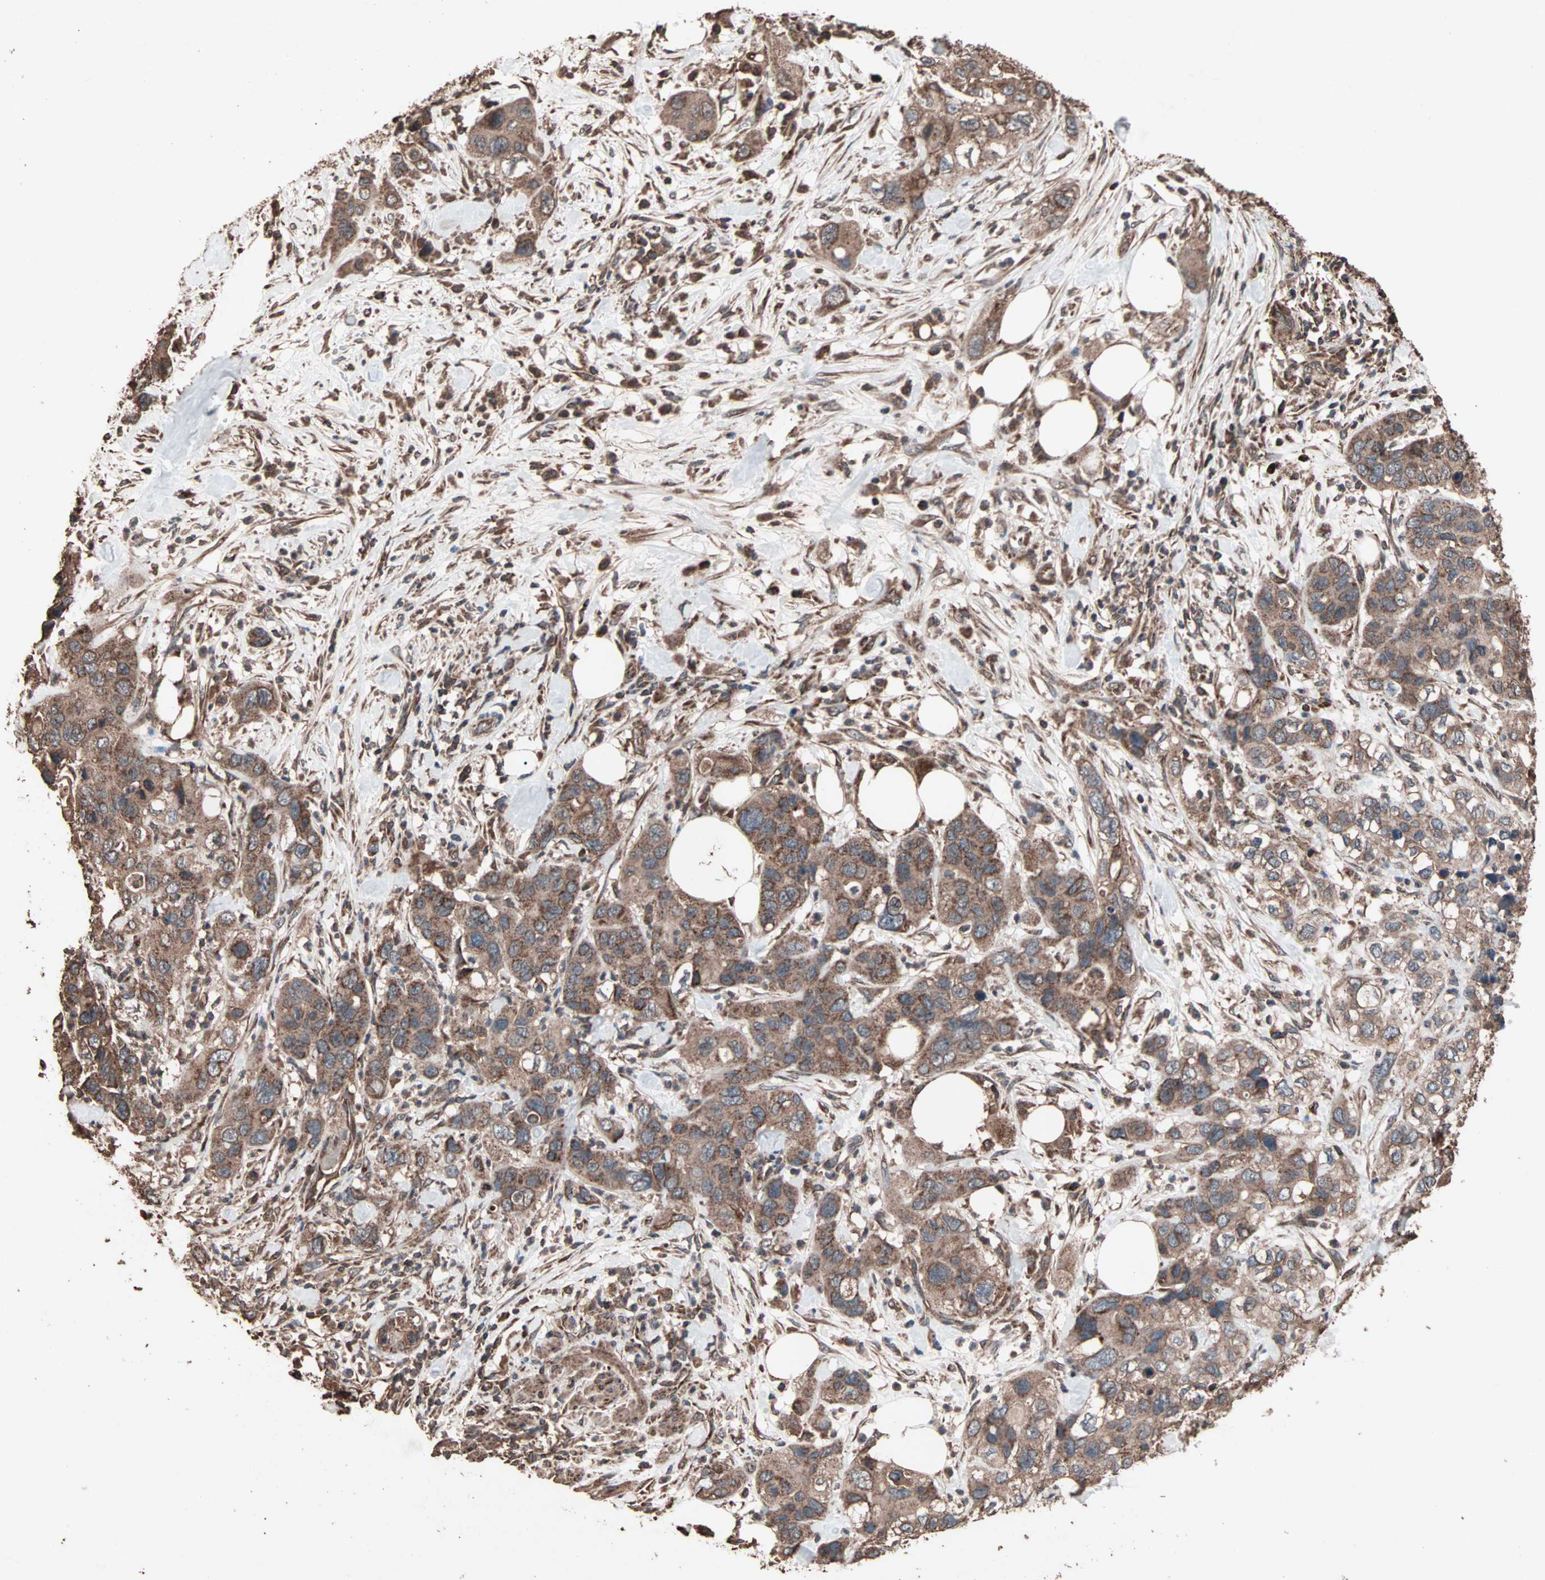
{"staining": {"intensity": "moderate", "quantity": ">75%", "location": "cytoplasmic/membranous"}, "tissue": "pancreatic cancer", "cell_type": "Tumor cells", "image_type": "cancer", "snomed": [{"axis": "morphology", "description": "Adenocarcinoma, NOS"}, {"axis": "topography", "description": "Pancreas"}], "caption": "Immunohistochemical staining of human pancreatic cancer (adenocarcinoma) exhibits moderate cytoplasmic/membranous protein staining in about >75% of tumor cells.", "gene": "MRPL2", "patient": {"sex": "female", "age": 71}}